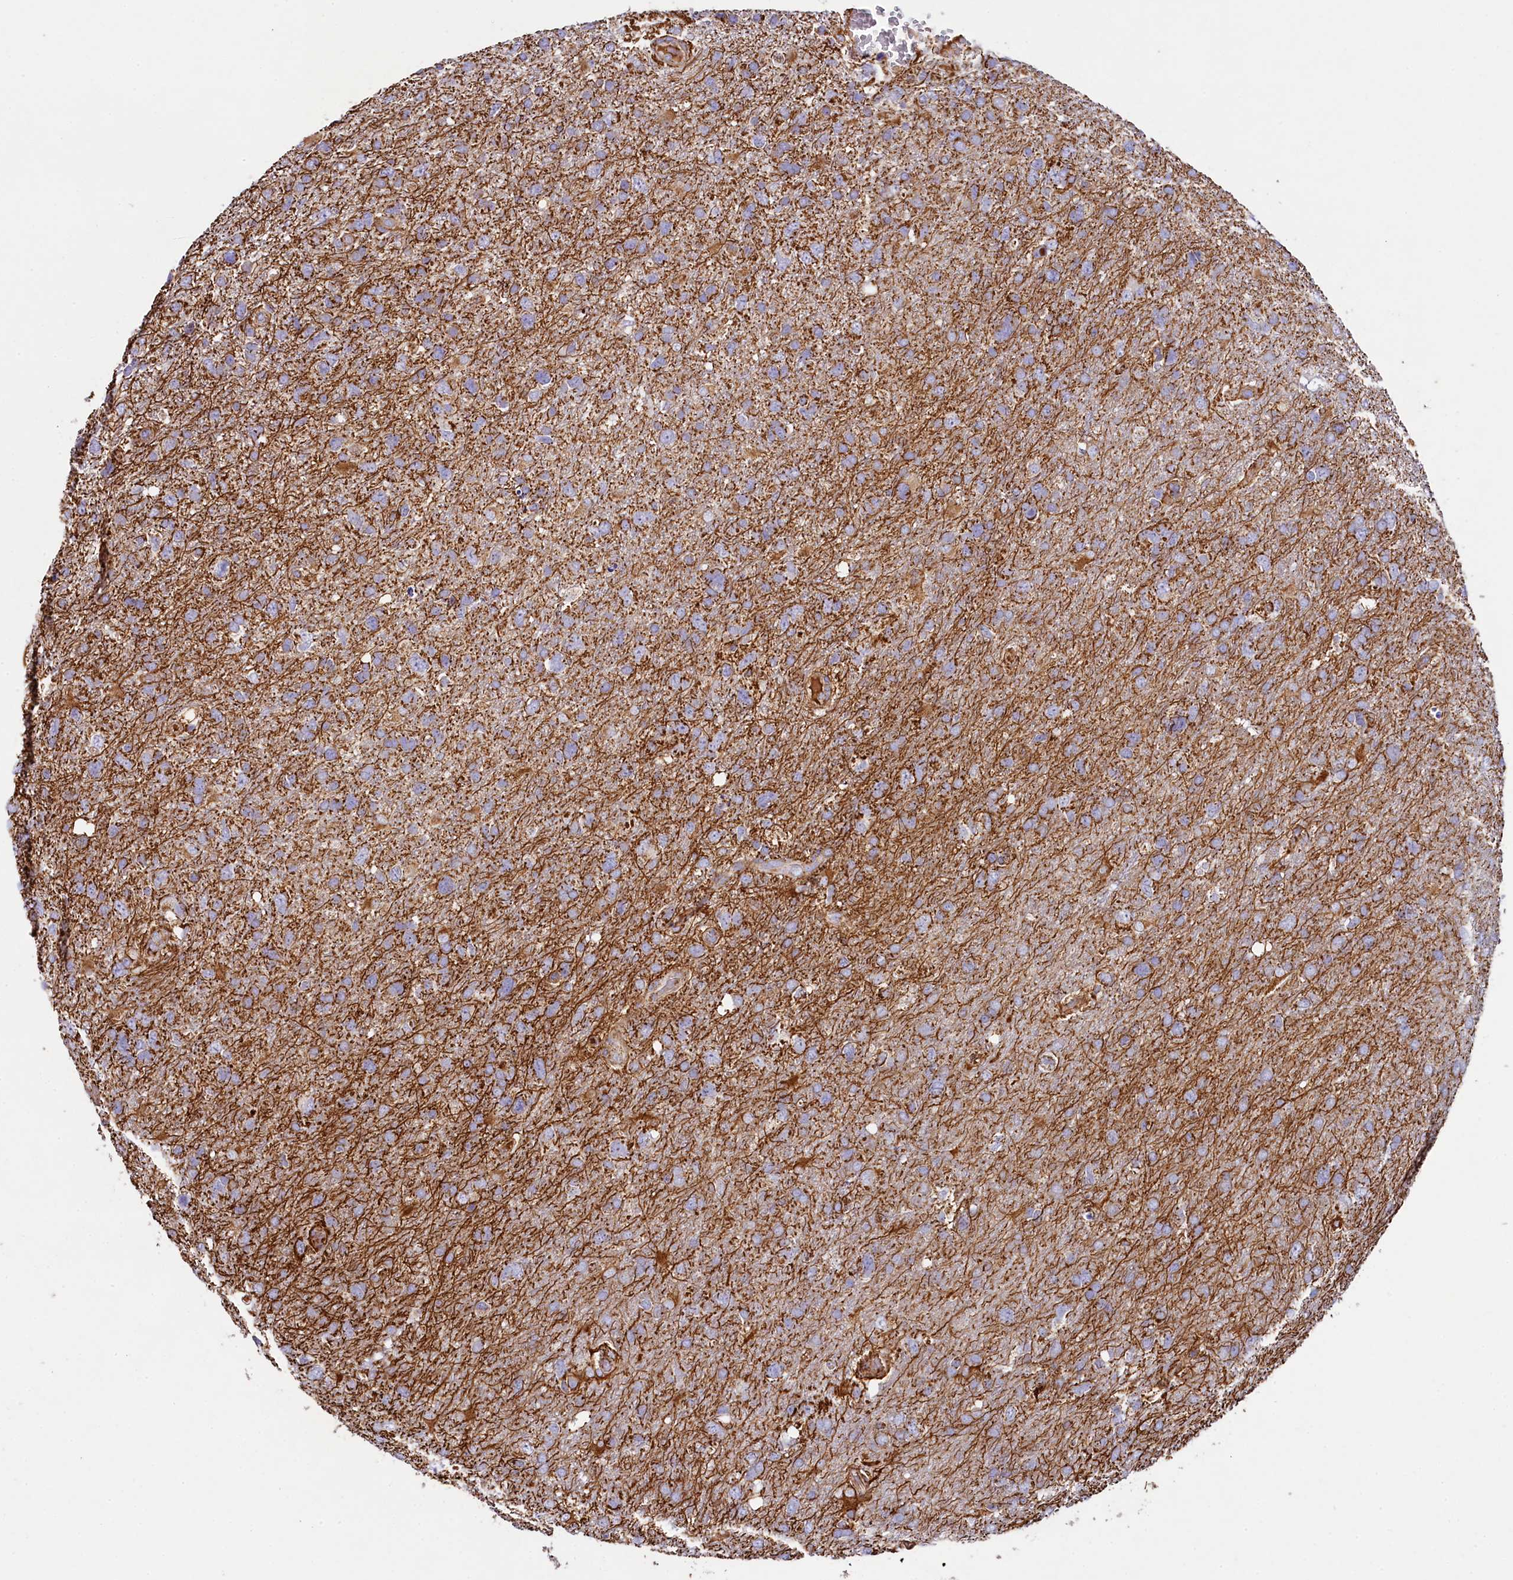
{"staining": {"intensity": "weak", "quantity": "25%-75%", "location": "cytoplasmic/membranous"}, "tissue": "glioma", "cell_type": "Tumor cells", "image_type": "cancer", "snomed": [{"axis": "morphology", "description": "Glioma, malignant, High grade"}, {"axis": "topography", "description": "Brain"}], "caption": "A micrograph showing weak cytoplasmic/membranous staining in approximately 25%-75% of tumor cells in high-grade glioma (malignant), as visualized by brown immunohistochemical staining.", "gene": "CLYBL", "patient": {"sex": "male", "age": 61}}